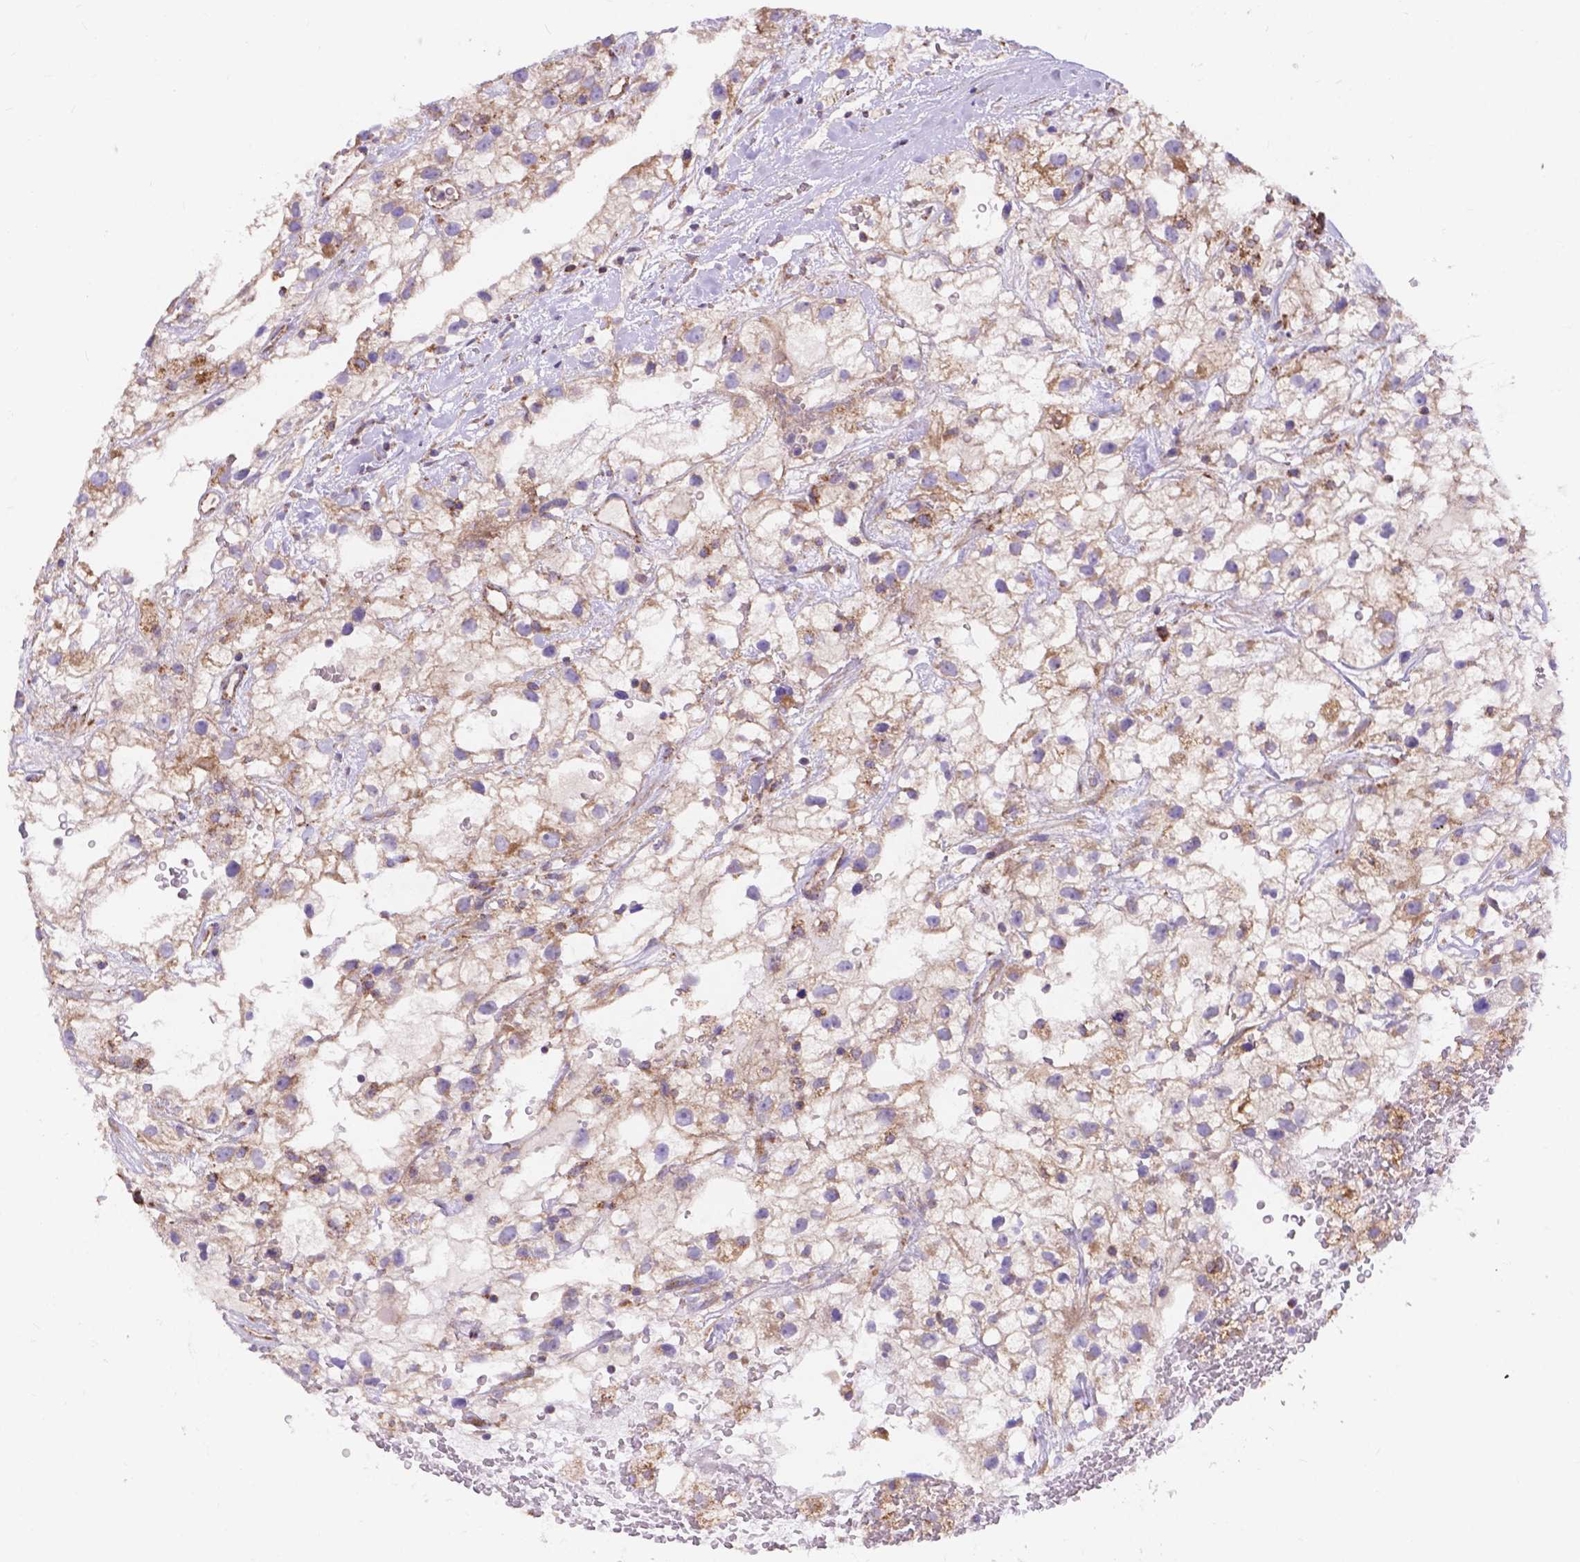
{"staining": {"intensity": "moderate", "quantity": "<25%", "location": "cytoplasmic/membranous"}, "tissue": "renal cancer", "cell_type": "Tumor cells", "image_type": "cancer", "snomed": [{"axis": "morphology", "description": "Adenocarcinoma, NOS"}, {"axis": "topography", "description": "Kidney"}], "caption": "Immunohistochemical staining of adenocarcinoma (renal) shows moderate cytoplasmic/membranous protein positivity in about <25% of tumor cells. (DAB (3,3'-diaminobenzidine) = brown stain, brightfield microscopy at high magnification).", "gene": "AK3", "patient": {"sex": "male", "age": 59}}